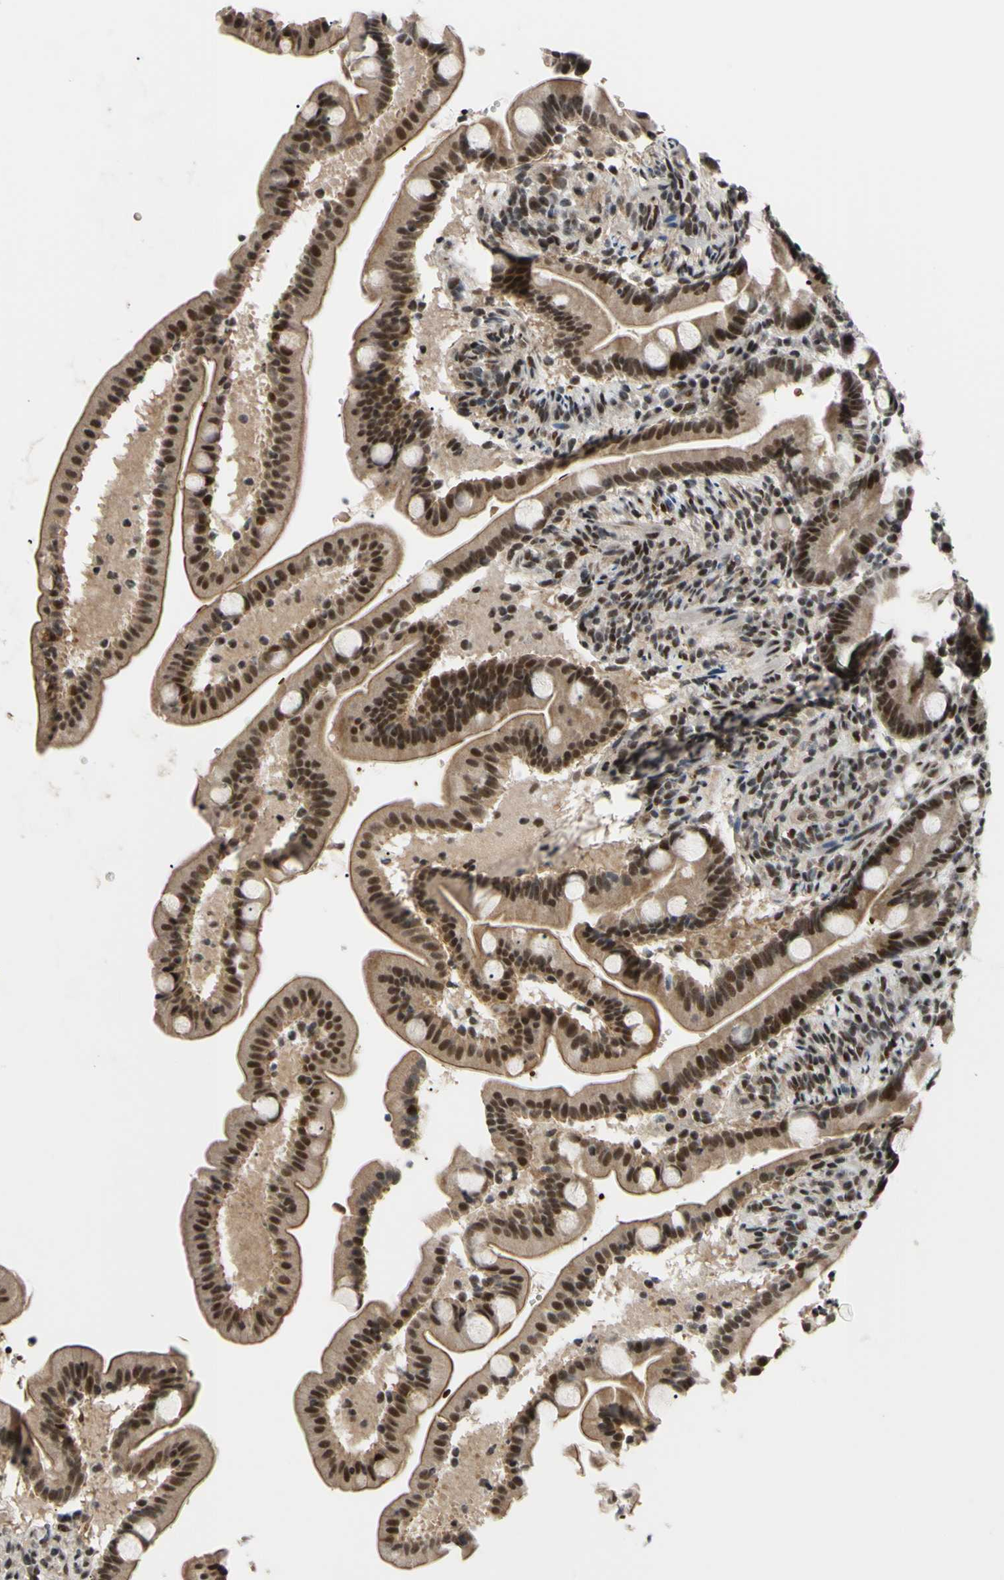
{"staining": {"intensity": "moderate", "quantity": ">75%", "location": "cytoplasmic/membranous,nuclear"}, "tissue": "duodenum", "cell_type": "Glandular cells", "image_type": "normal", "snomed": [{"axis": "morphology", "description": "Normal tissue, NOS"}, {"axis": "topography", "description": "Duodenum"}], "caption": "The immunohistochemical stain shows moderate cytoplasmic/membranous,nuclear staining in glandular cells of normal duodenum.", "gene": "THAP12", "patient": {"sex": "male", "age": 54}}